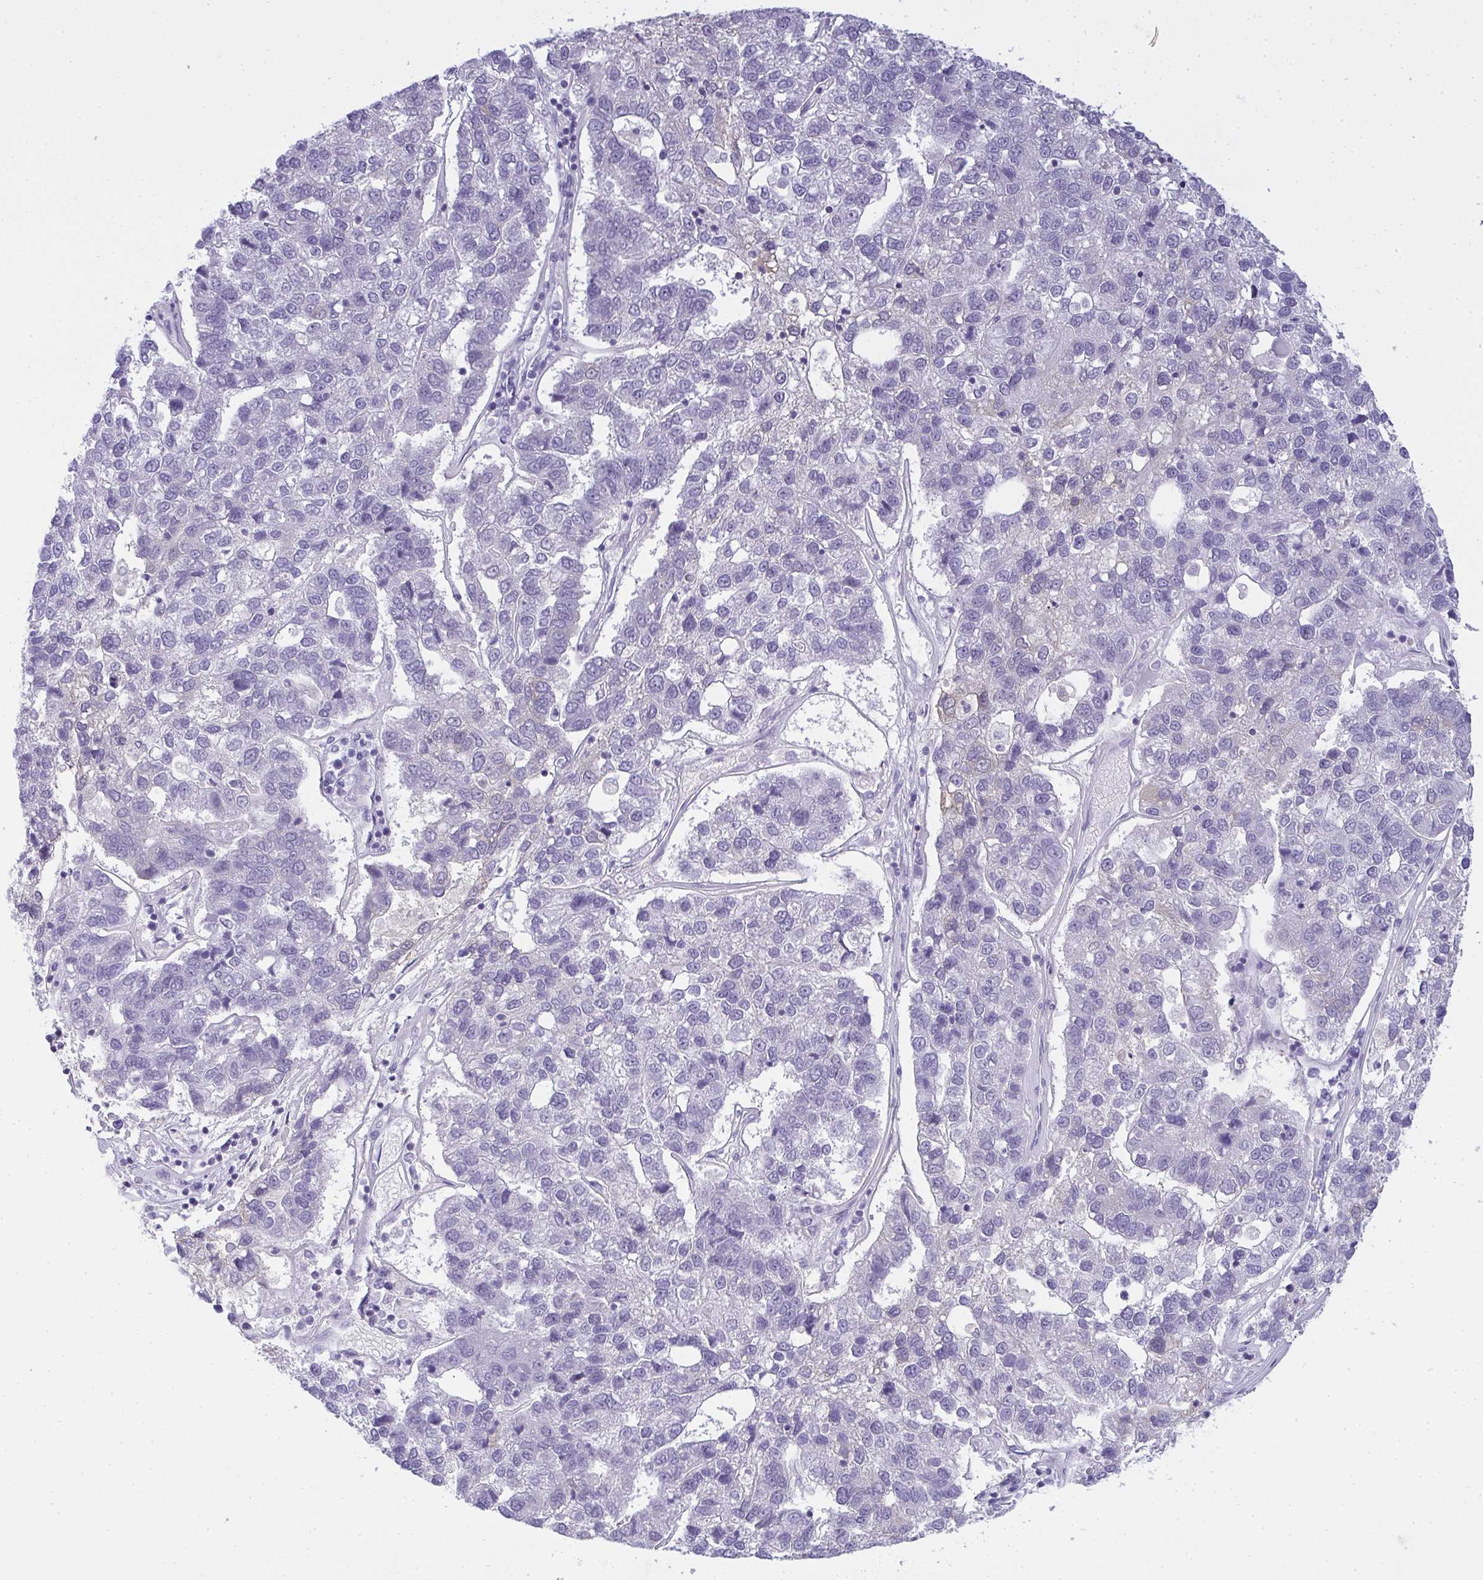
{"staining": {"intensity": "negative", "quantity": "none", "location": "none"}, "tissue": "pancreatic cancer", "cell_type": "Tumor cells", "image_type": "cancer", "snomed": [{"axis": "morphology", "description": "Adenocarcinoma, NOS"}, {"axis": "topography", "description": "Pancreas"}], "caption": "An immunohistochemistry (IHC) micrograph of pancreatic adenocarcinoma is shown. There is no staining in tumor cells of pancreatic adenocarcinoma.", "gene": "GSDMB", "patient": {"sex": "female", "age": 61}}